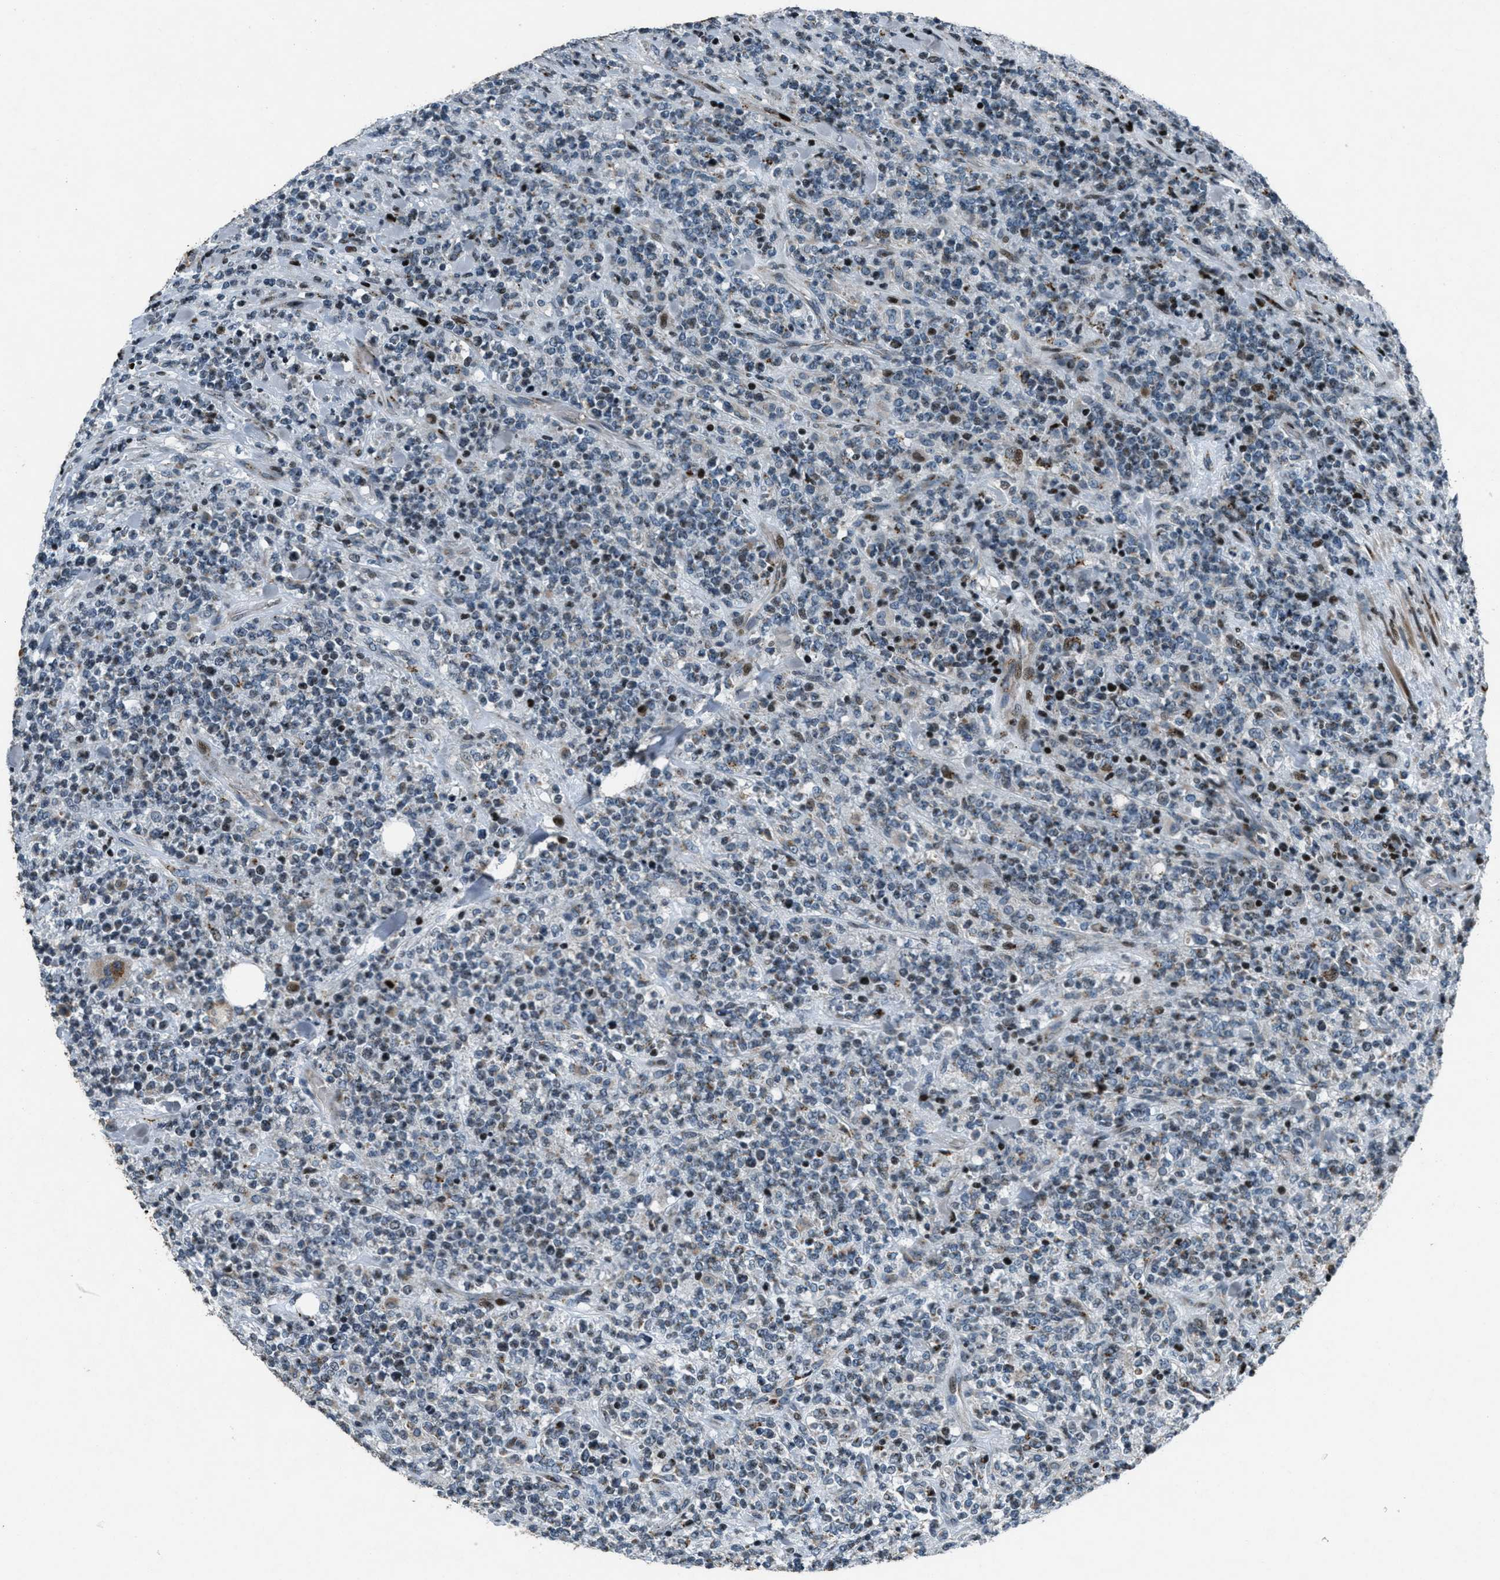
{"staining": {"intensity": "strong", "quantity": "<25%", "location": "nuclear"}, "tissue": "lymphoma", "cell_type": "Tumor cells", "image_type": "cancer", "snomed": [{"axis": "morphology", "description": "Malignant lymphoma, non-Hodgkin's type, High grade"}, {"axis": "topography", "description": "Soft tissue"}], "caption": "A photomicrograph showing strong nuclear positivity in about <25% of tumor cells in malignant lymphoma, non-Hodgkin's type (high-grade), as visualized by brown immunohistochemical staining.", "gene": "GPC6", "patient": {"sex": "male", "age": 18}}